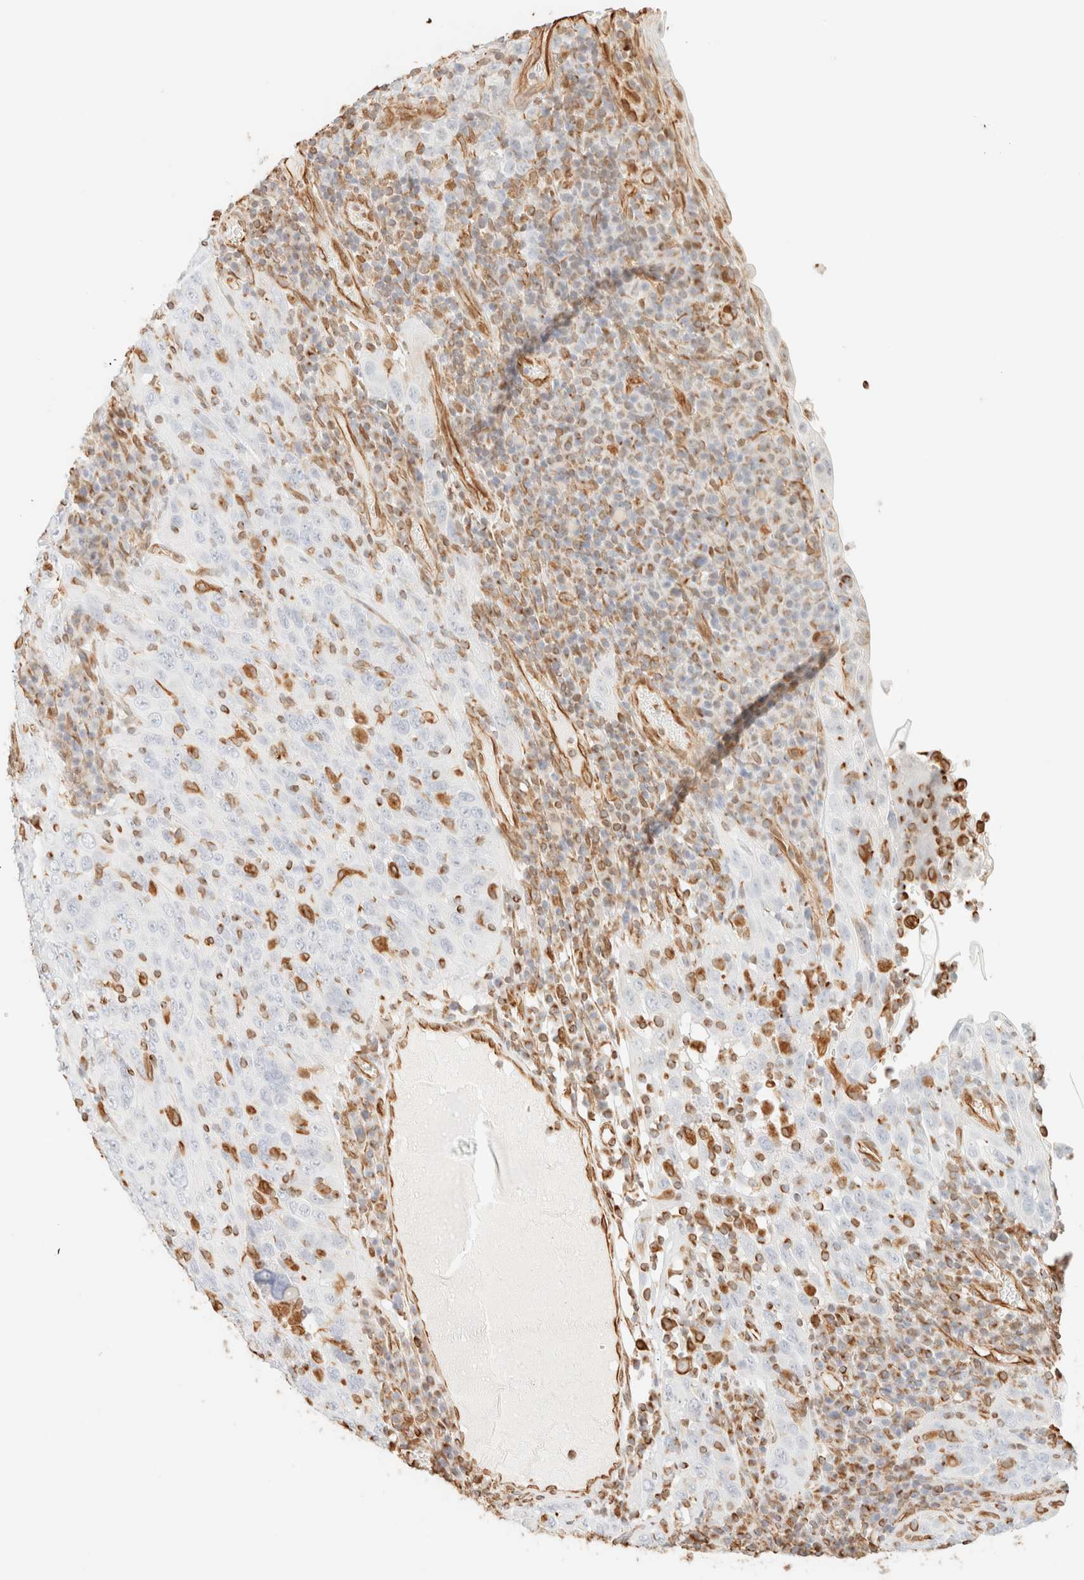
{"staining": {"intensity": "negative", "quantity": "none", "location": "none"}, "tissue": "cervical cancer", "cell_type": "Tumor cells", "image_type": "cancer", "snomed": [{"axis": "morphology", "description": "Squamous cell carcinoma, NOS"}, {"axis": "topography", "description": "Cervix"}], "caption": "Immunohistochemistry (IHC) micrograph of neoplastic tissue: cervical cancer stained with DAB (3,3'-diaminobenzidine) reveals no significant protein expression in tumor cells. The staining is performed using DAB (3,3'-diaminobenzidine) brown chromogen with nuclei counter-stained in using hematoxylin.", "gene": "ZSCAN18", "patient": {"sex": "female", "age": 46}}